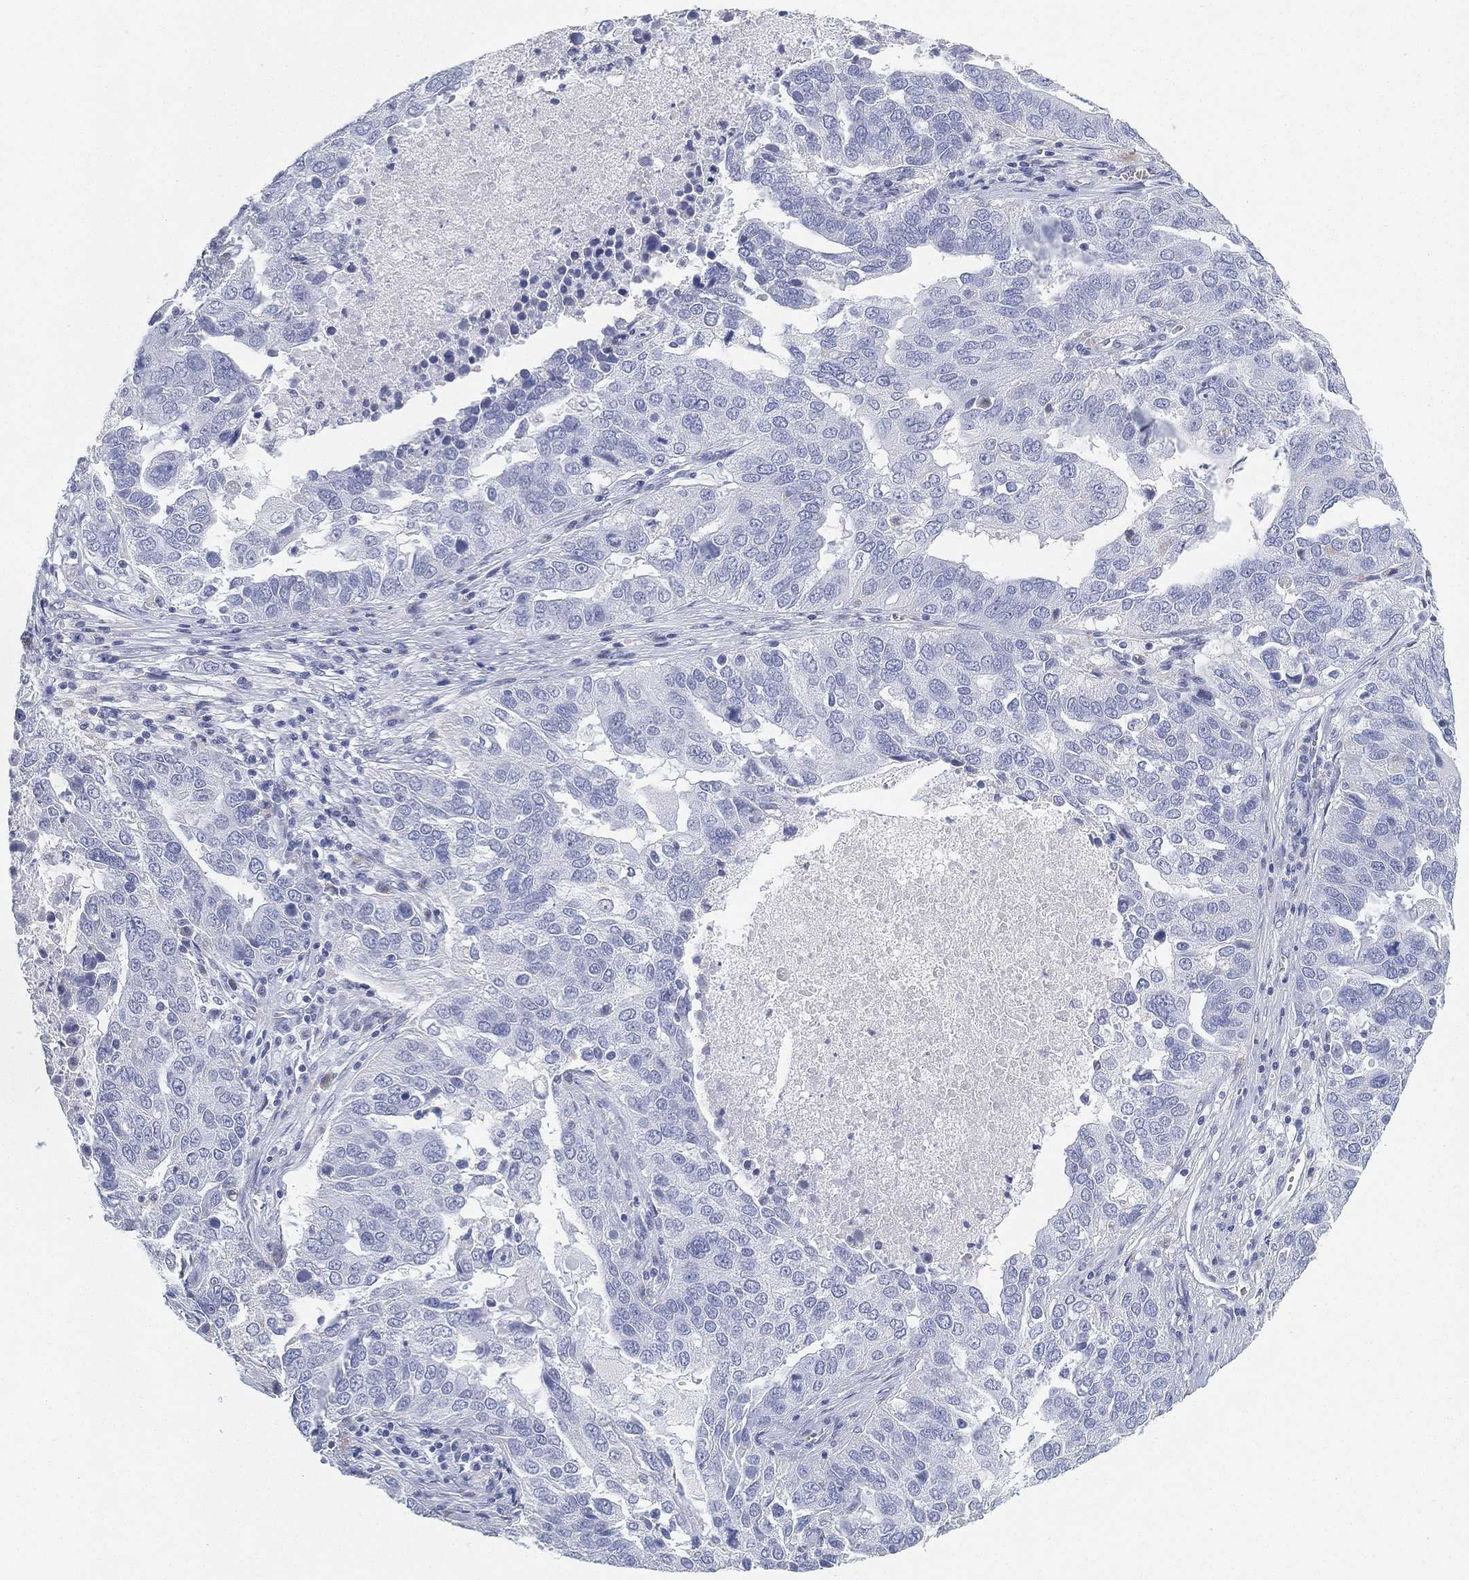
{"staining": {"intensity": "negative", "quantity": "none", "location": "none"}, "tissue": "ovarian cancer", "cell_type": "Tumor cells", "image_type": "cancer", "snomed": [{"axis": "morphology", "description": "Carcinoma, endometroid"}, {"axis": "topography", "description": "Soft tissue"}, {"axis": "topography", "description": "Ovary"}], "caption": "IHC photomicrograph of human ovarian cancer stained for a protein (brown), which demonstrates no expression in tumor cells.", "gene": "GPR61", "patient": {"sex": "female", "age": 52}}